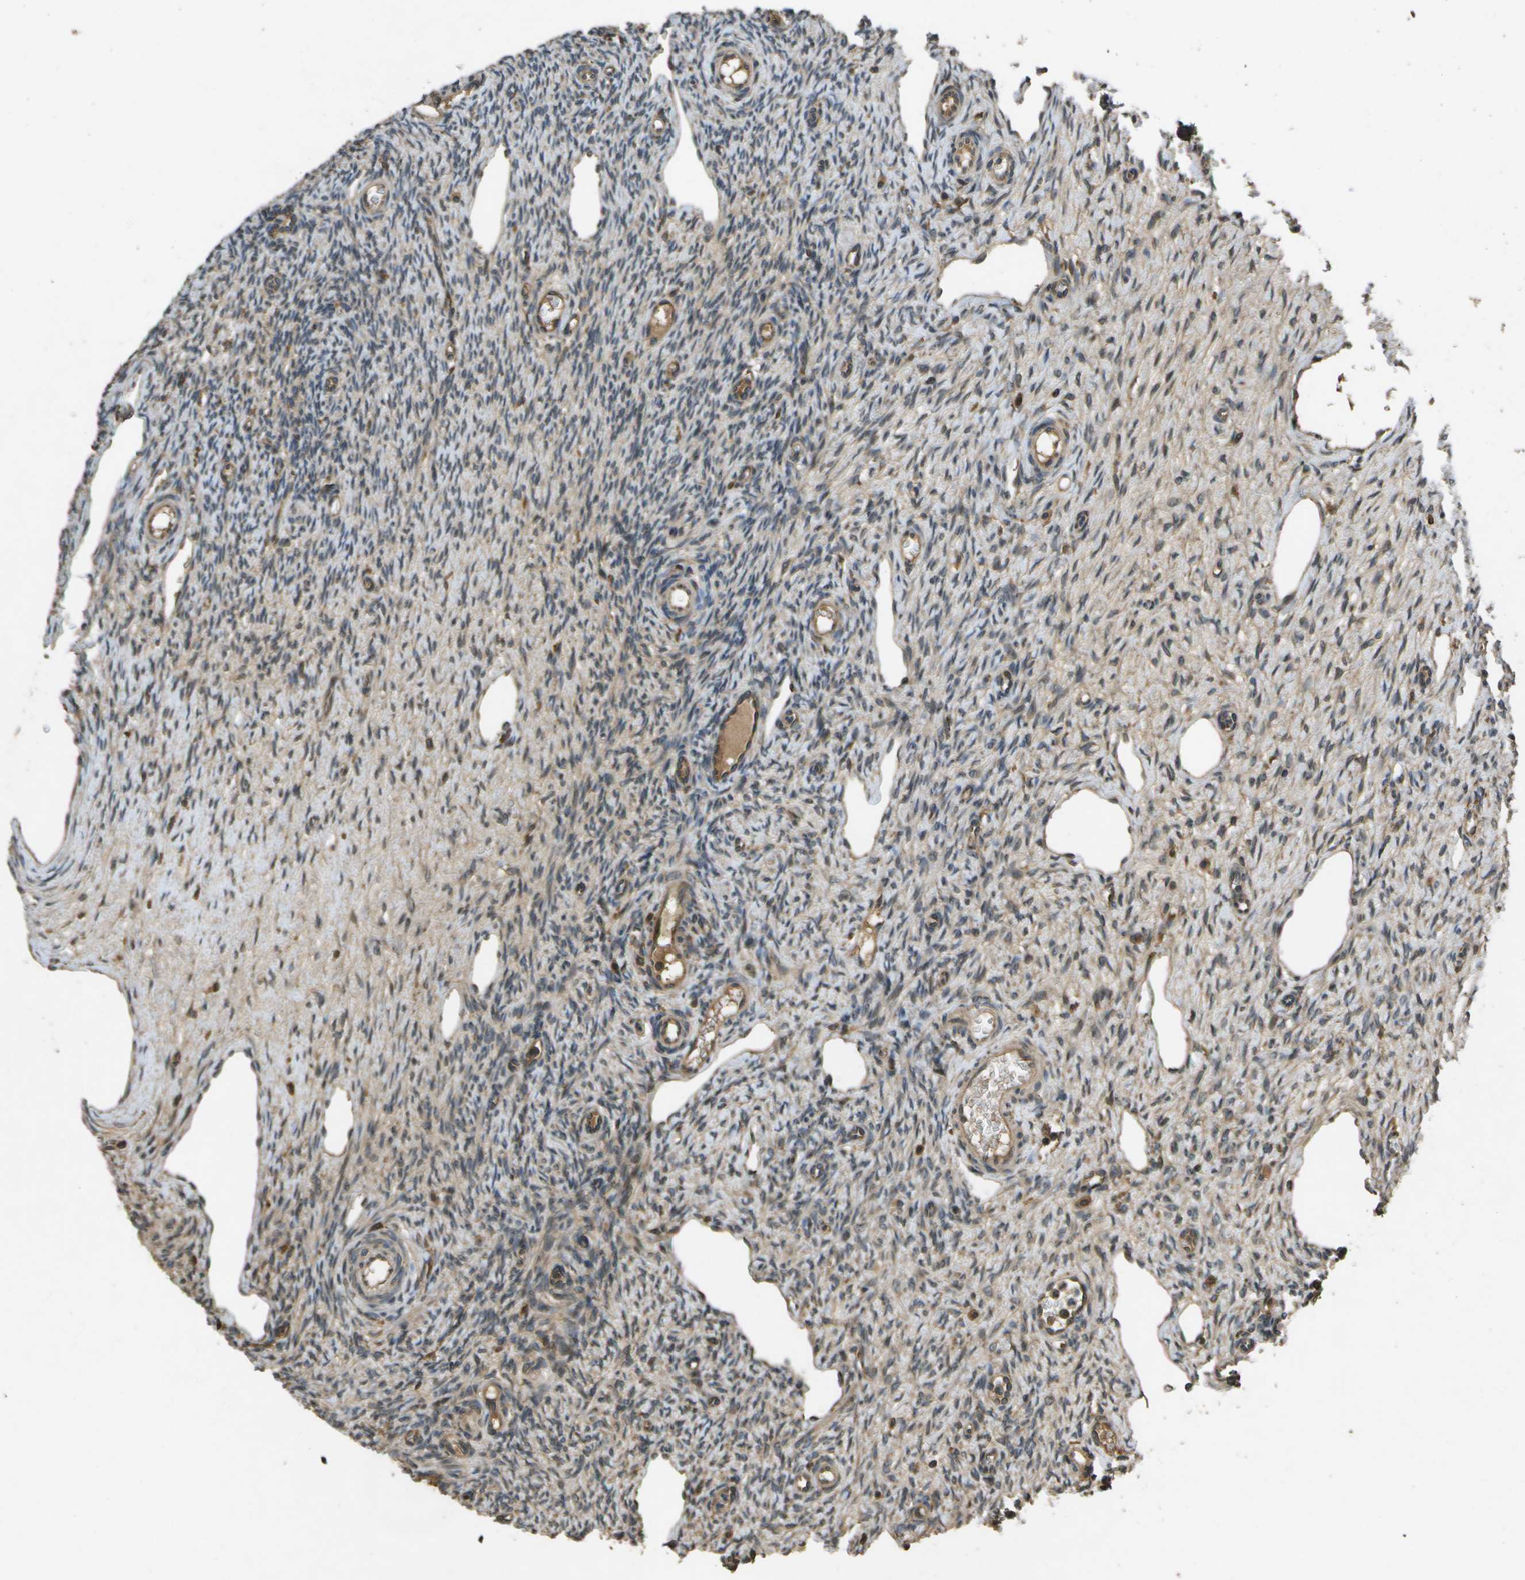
{"staining": {"intensity": "moderate", "quantity": ">75%", "location": "cytoplasmic/membranous"}, "tissue": "ovary", "cell_type": "Follicle cells", "image_type": "normal", "snomed": [{"axis": "morphology", "description": "Normal tissue, NOS"}, {"axis": "topography", "description": "Ovary"}], "caption": "Brown immunohistochemical staining in benign human ovary demonstrates moderate cytoplasmic/membranous positivity in about >75% of follicle cells. Immunohistochemistry (ihc) stains the protein of interest in brown and the nuclei are stained blue.", "gene": "HFE", "patient": {"sex": "female", "age": 33}}